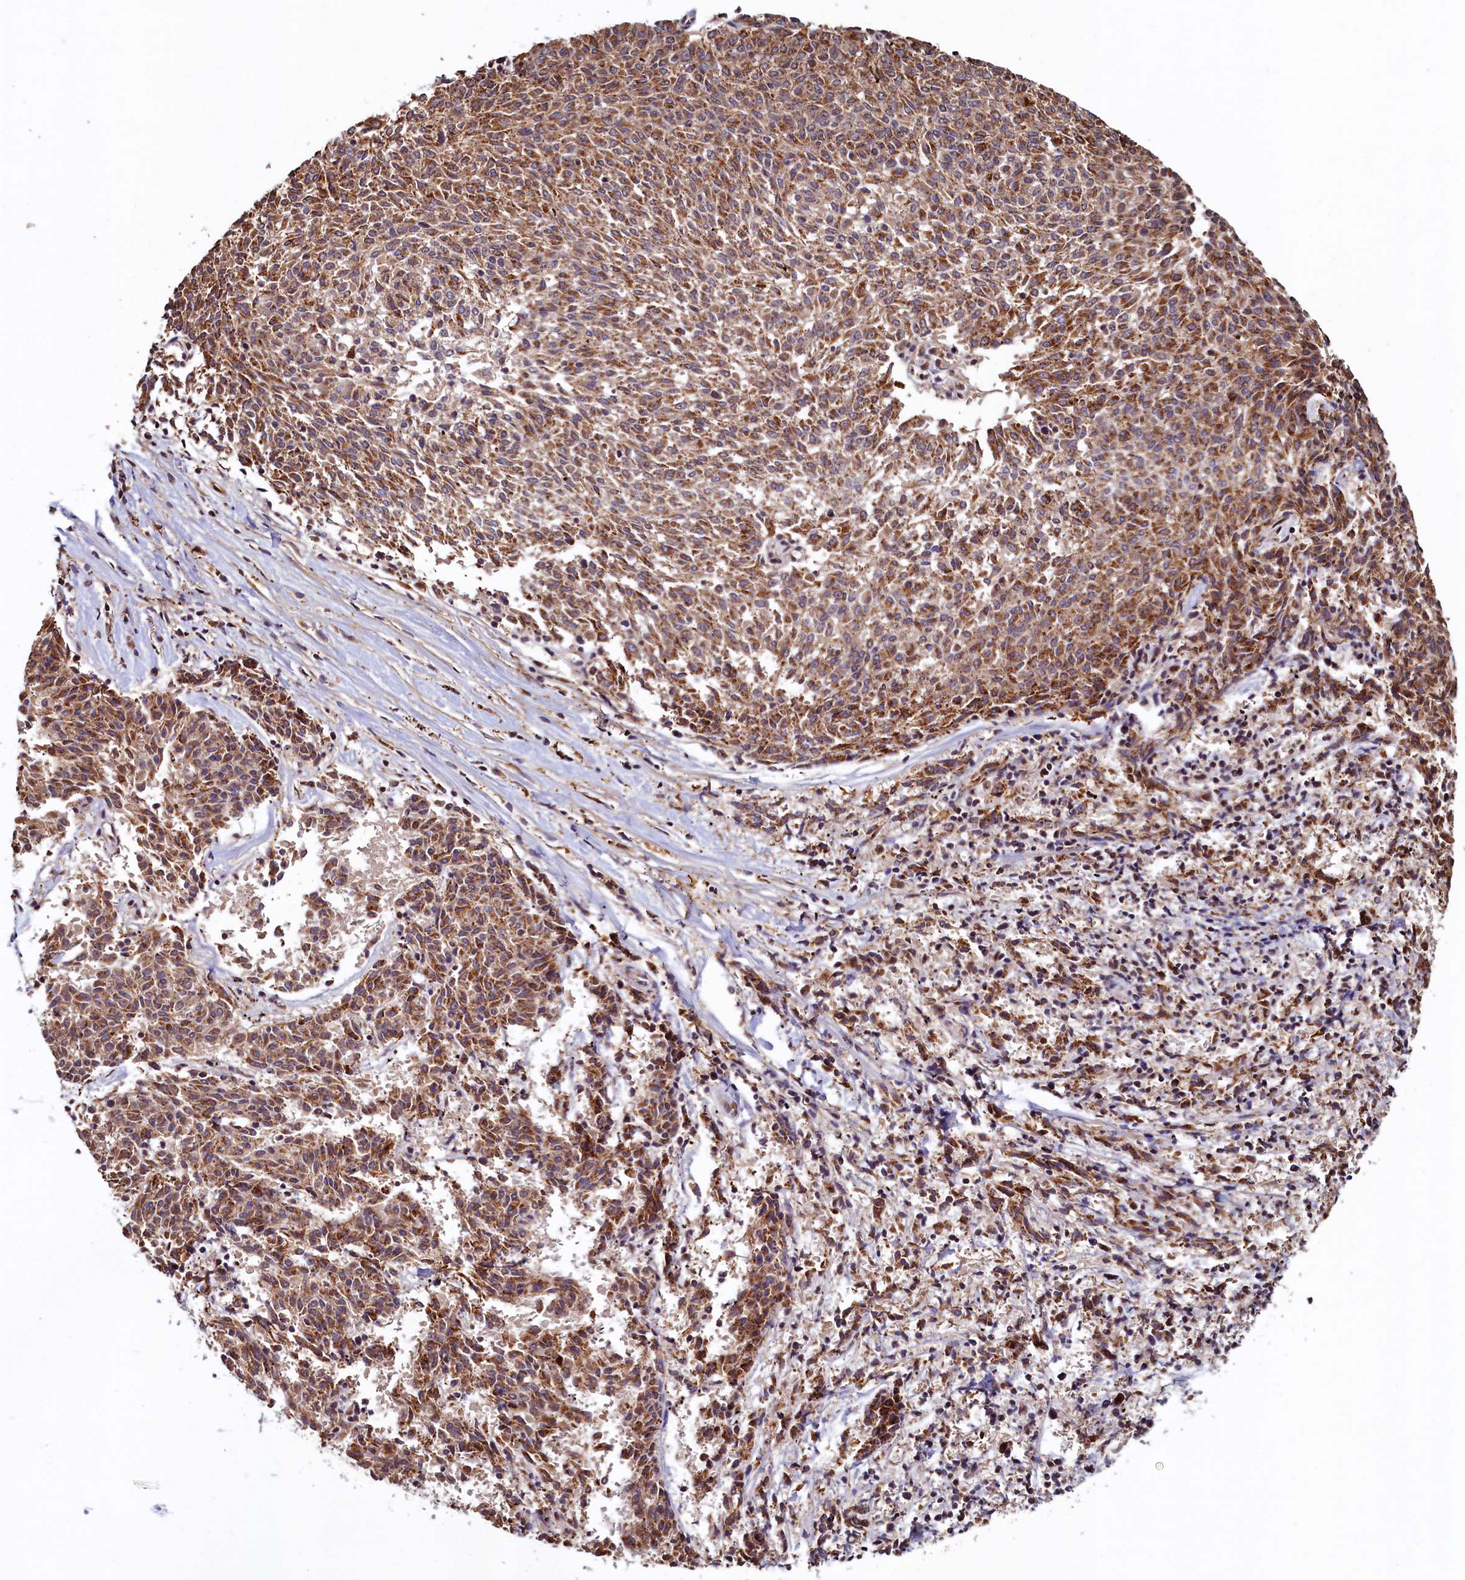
{"staining": {"intensity": "moderate", "quantity": ">75%", "location": "cytoplasmic/membranous"}, "tissue": "melanoma", "cell_type": "Tumor cells", "image_type": "cancer", "snomed": [{"axis": "morphology", "description": "Malignant melanoma, NOS"}, {"axis": "topography", "description": "Skin"}], "caption": "Malignant melanoma stained with DAB (3,3'-diaminobenzidine) immunohistochemistry (IHC) demonstrates medium levels of moderate cytoplasmic/membranous positivity in approximately >75% of tumor cells.", "gene": "NCKAP5L", "patient": {"sex": "female", "age": 72}}